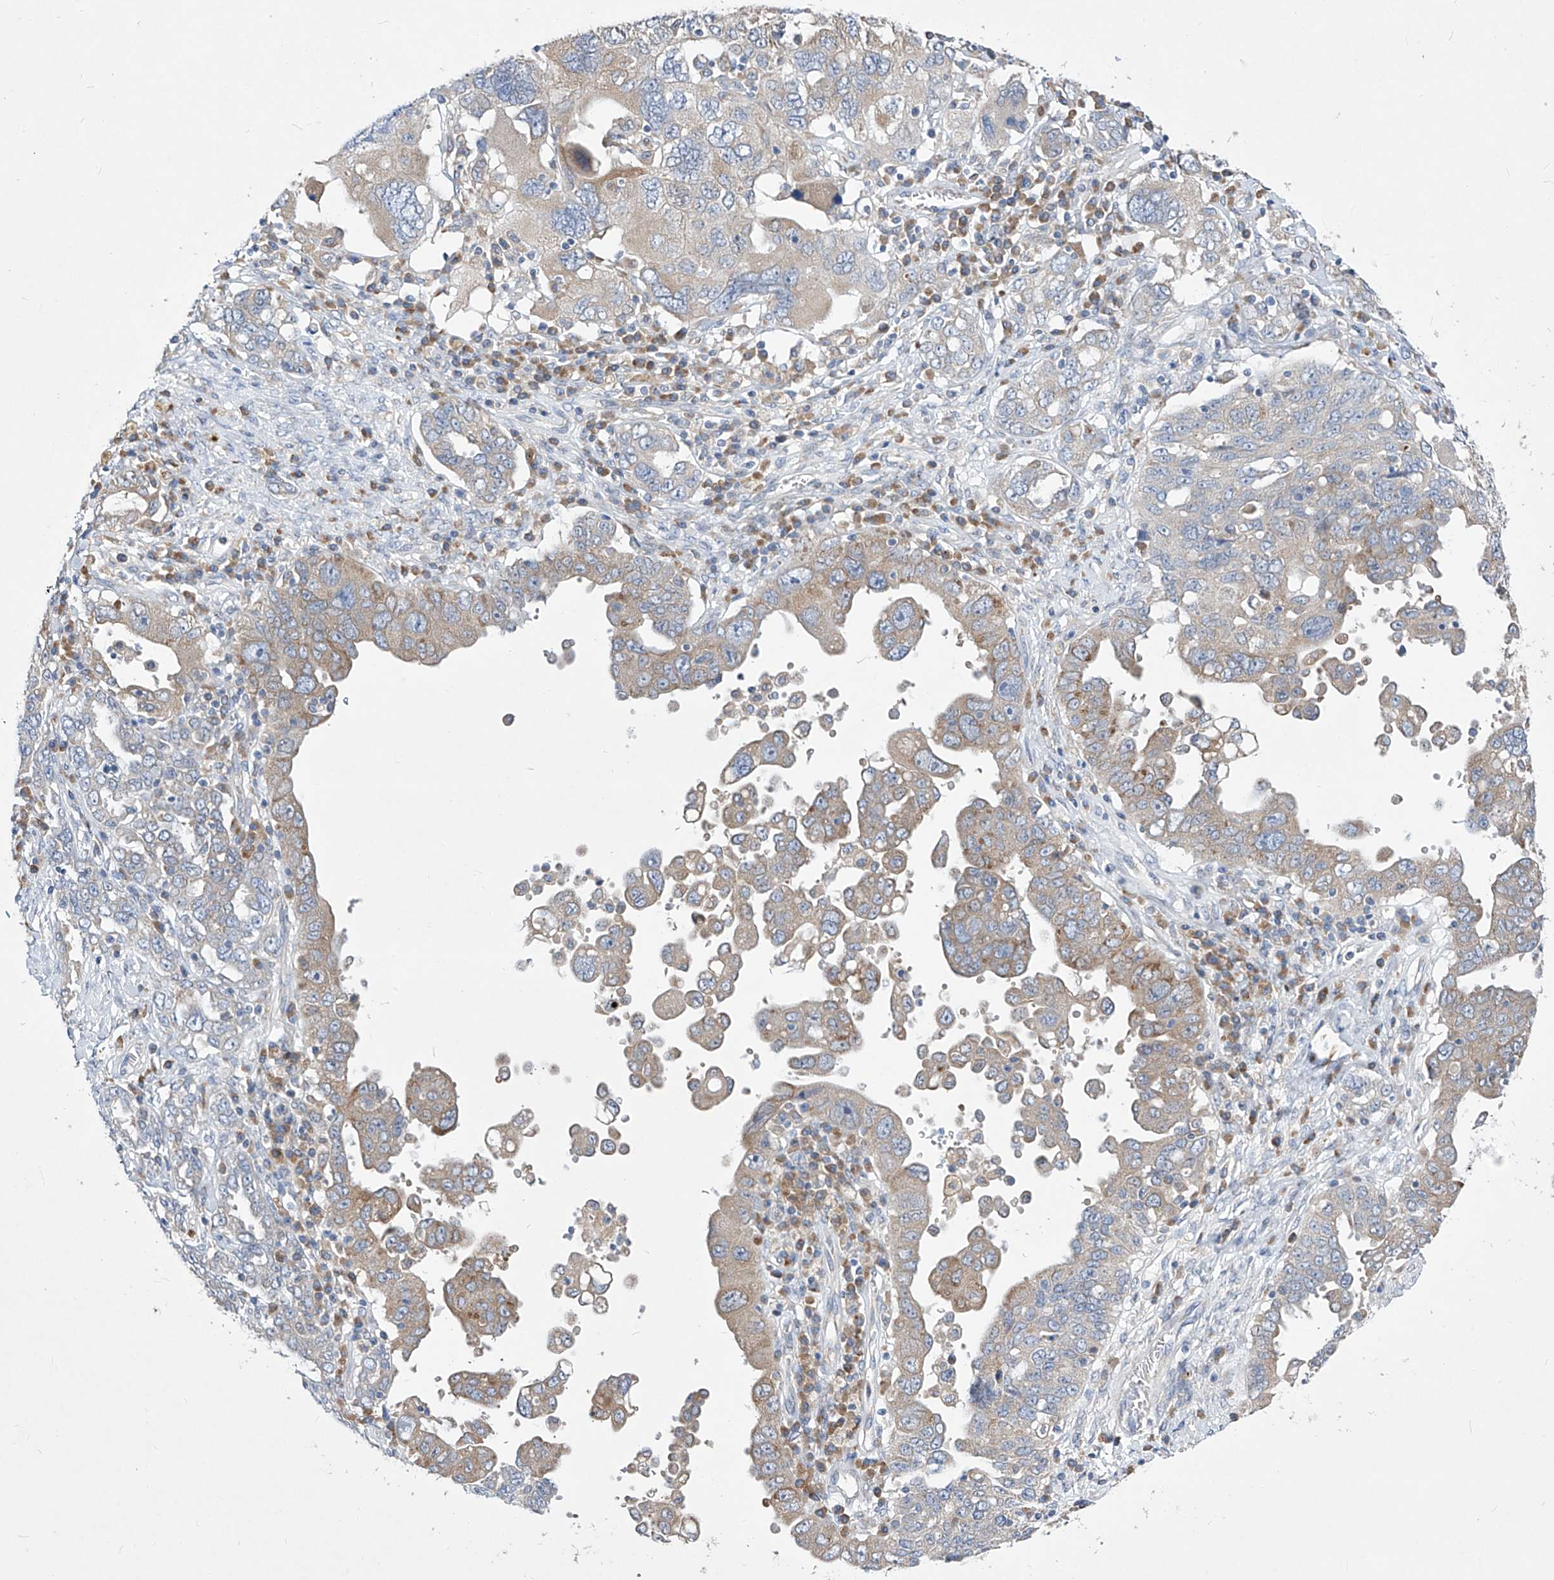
{"staining": {"intensity": "weak", "quantity": ">75%", "location": "cytoplasmic/membranous"}, "tissue": "ovarian cancer", "cell_type": "Tumor cells", "image_type": "cancer", "snomed": [{"axis": "morphology", "description": "Carcinoma, endometroid"}, {"axis": "topography", "description": "Ovary"}], "caption": "Human endometroid carcinoma (ovarian) stained with a protein marker exhibits weak staining in tumor cells.", "gene": "UFL1", "patient": {"sex": "female", "age": 62}}